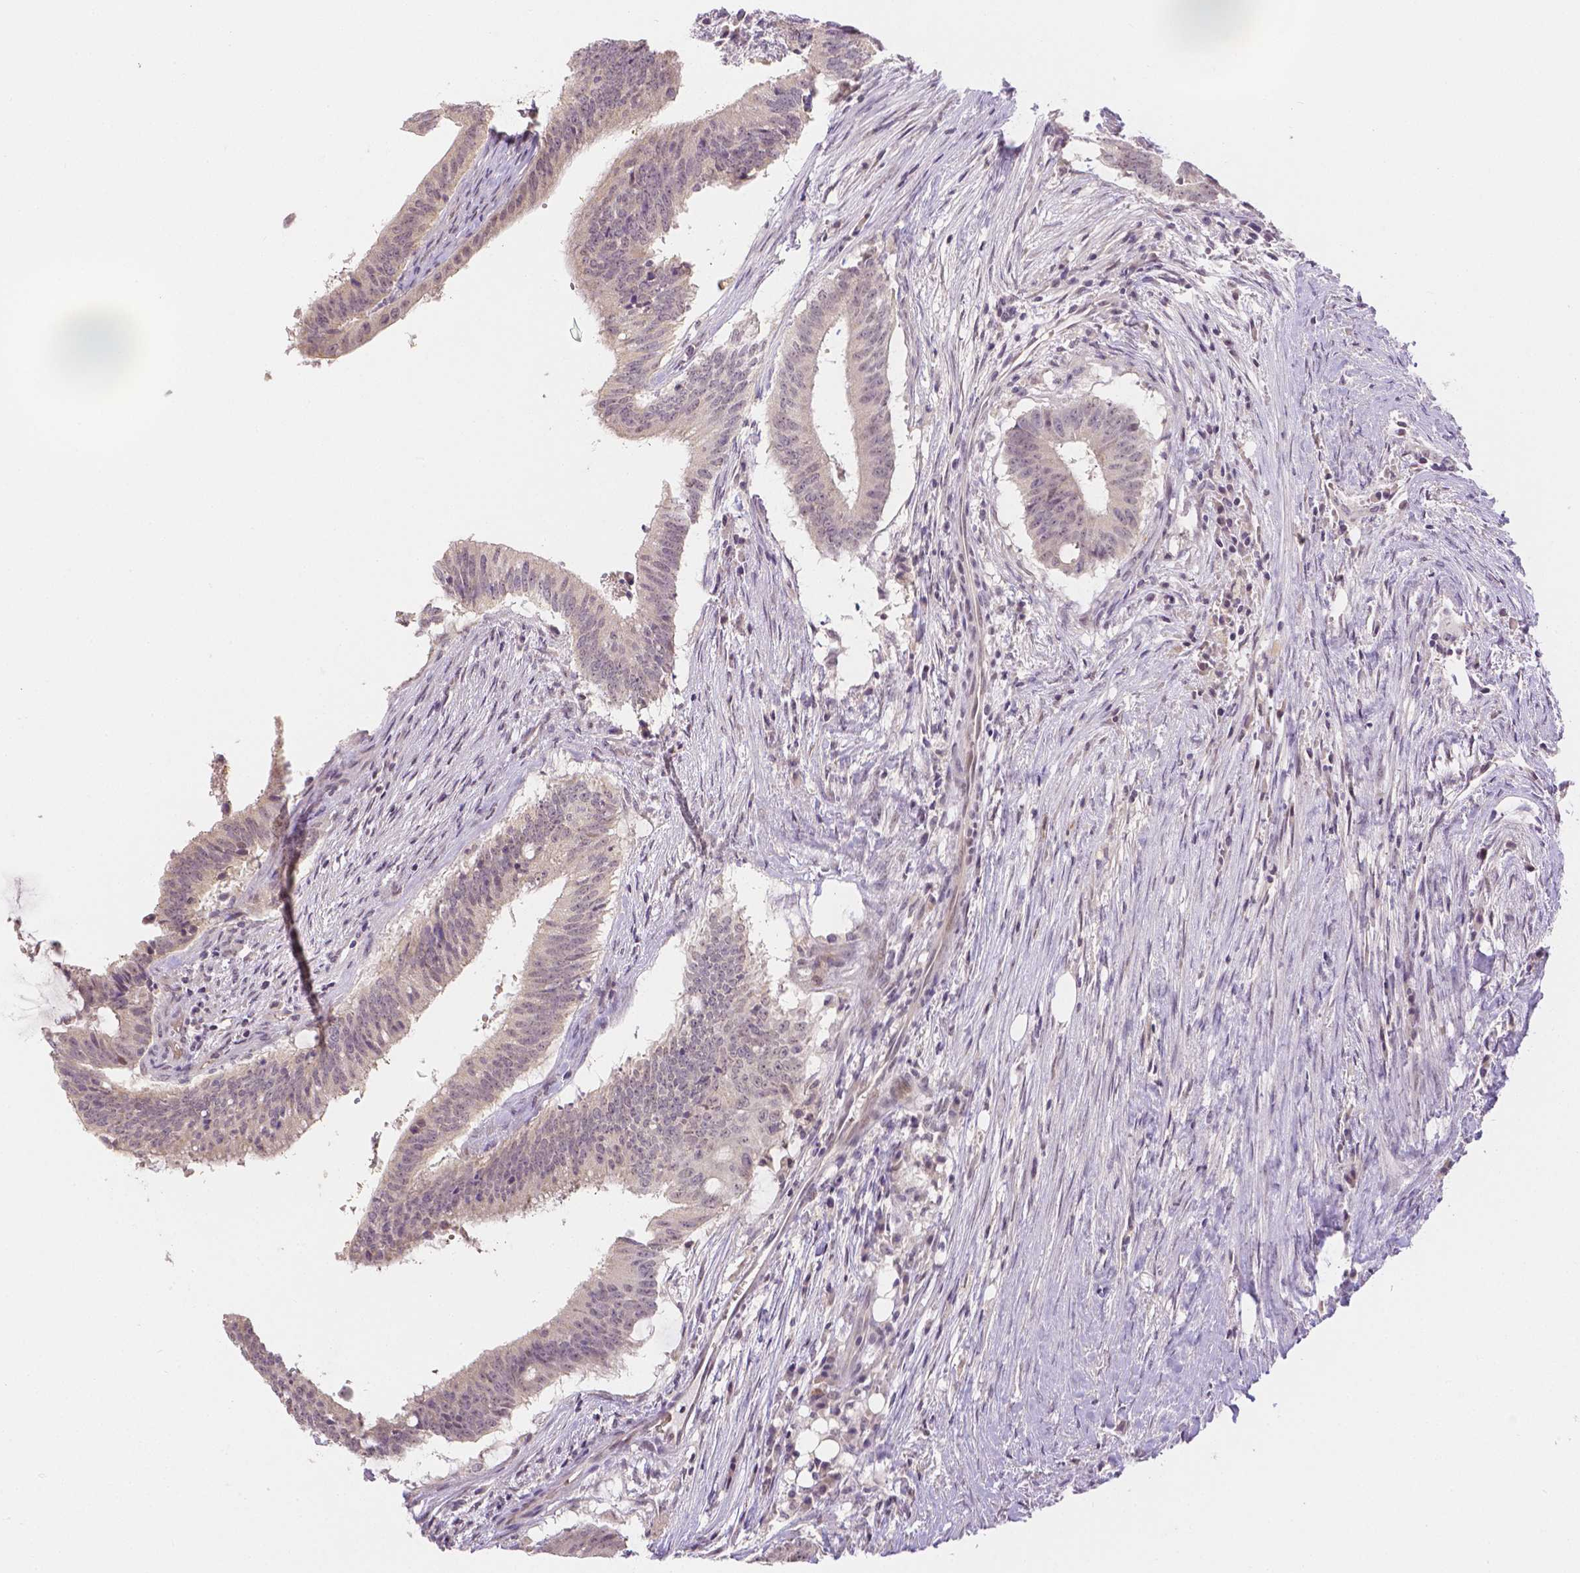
{"staining": {"intensity": "negative", "quantity": "none", "location": "none"}, "tissue": "colorectal cancer", "cell_type": "Tumor cells", "image_type": "cancer", "snomed": [{"axis": "morphology", "description": "Adenocarcinoma, NOS"}, {"axis": "topography", "description": "Colon"}], "caption": "Colorectal cancer was stained to show a protein in brown. There is no significant positivity in tumor cells. (DAB immunohistochemistry (IHC), high magnification).", "gene": "ZNF280B", "patient": {"sex": "female", "age": 43}}